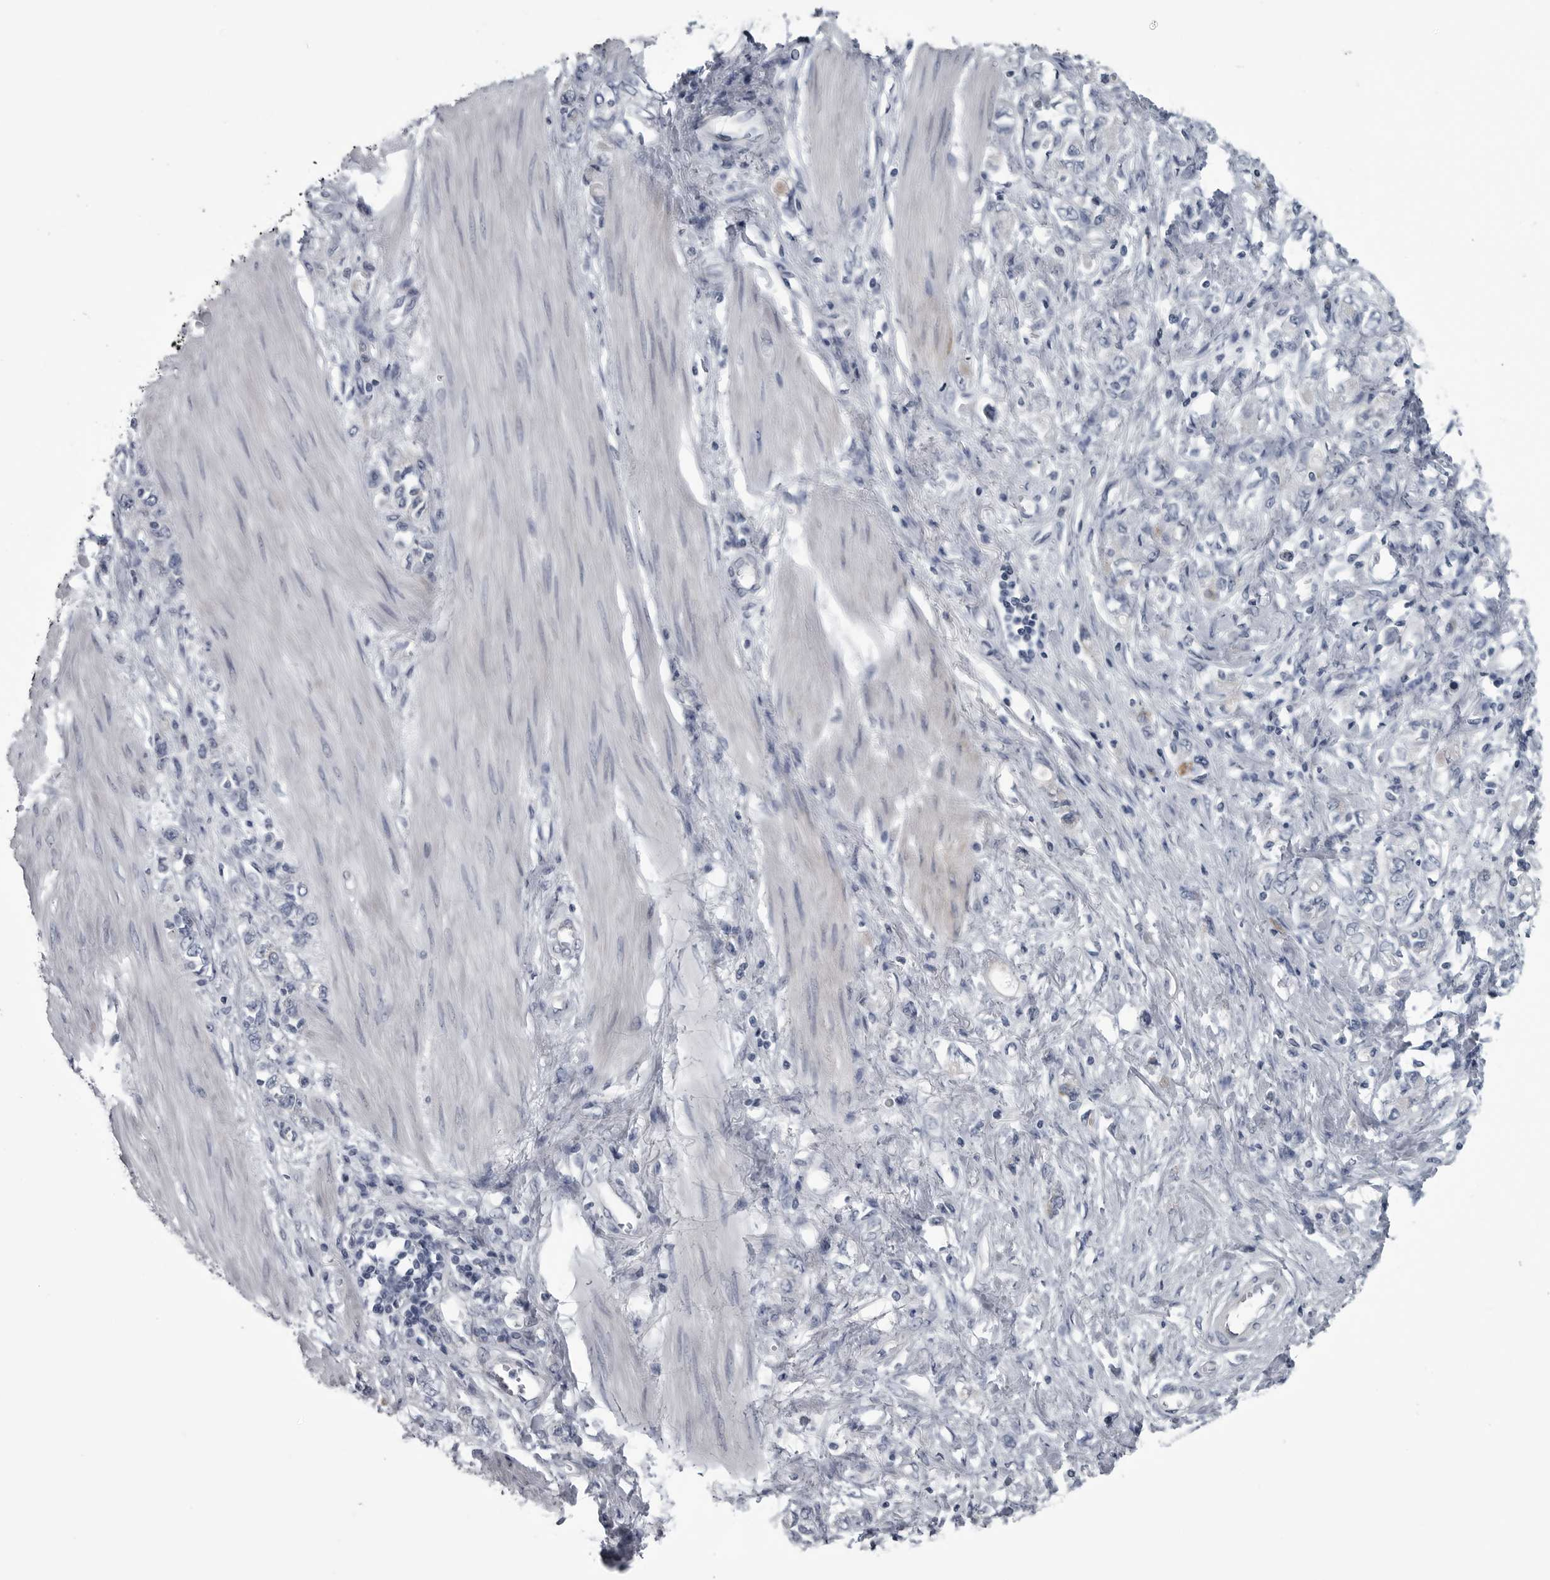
{"staining": {"intensity": "negative", "quantity": "none", "location": "none"}, "tissue": "stomach cancer", "cell_type": "Tumor cells", "image_type": "cancer", "snomed": [{"axis": "morphology", "description": "Adenocarcinoma, NOS"}, {"axis": "topography", "description": "Stomach"}], "caption": "Stomach adenocarcinoma was stained to show a protein in brown. There is no significant positivity in tumor cells.", "gene": "MYOC", "patient": {"sex": "female", "age": 76}}